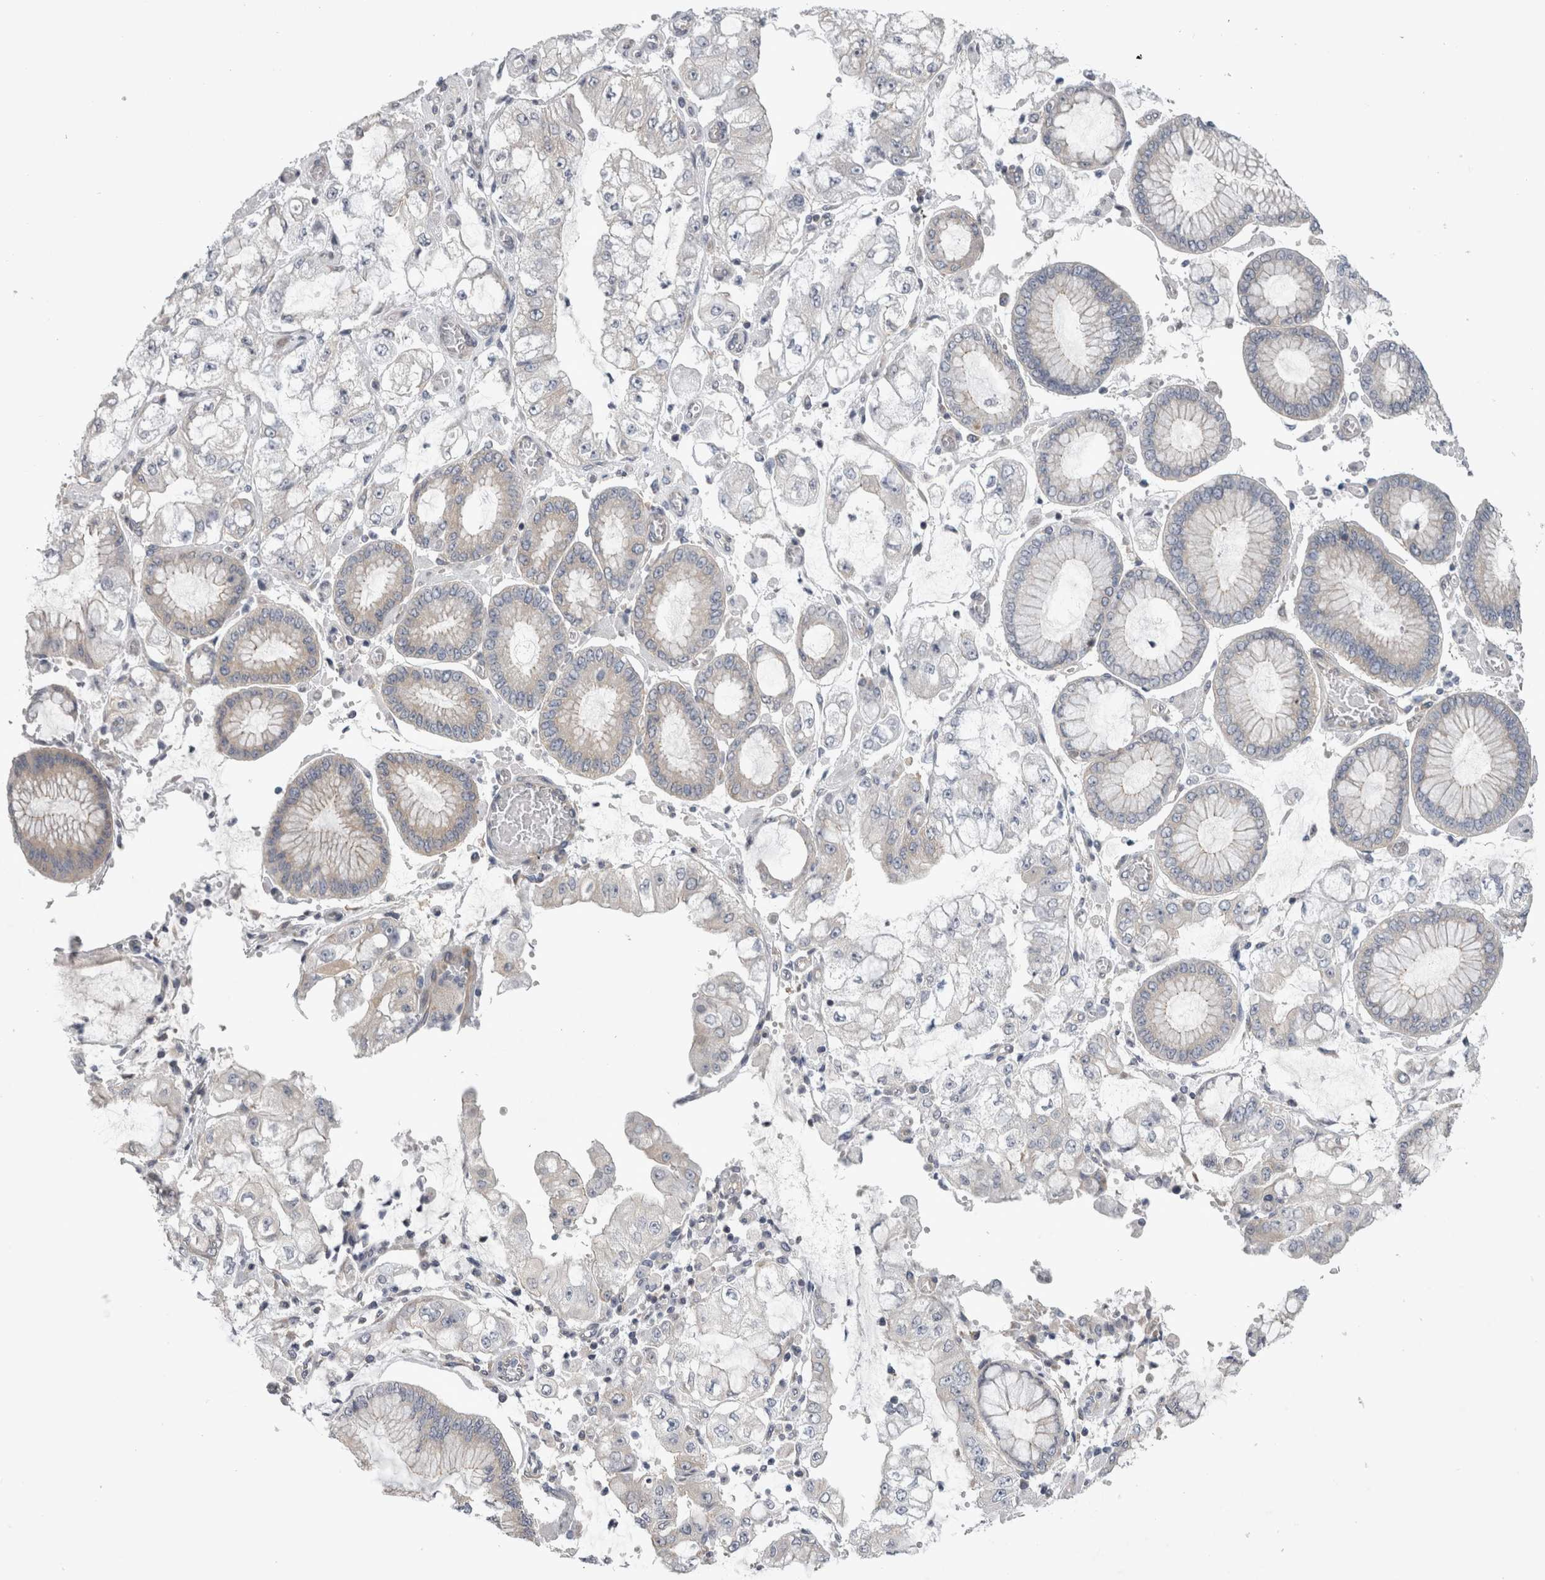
{"staining": {"intensity": "negative", "quantity": "none", "location": "none"}, "tissue": "stomach cancer", "cell_type": "Tumor cells", "image_type": "cancer", "snomed": [{"axis": "morphology", "description": "Adenocarcinoma, NOS"}, {"axis": "topography", "description": "Stomach"}], "caption": "A photomicrograph of stomach cancer (adenocarcinoma) stained for a protein demonstrates no brown staining in tumor cells. (Stains: DAB immunohistochemistry with hematoxylin counter stain, Microscopy: brightfield microscopy at high magnification).", "gene": "PRRC2C", "patient": {"sex": "male", "age": 76}}